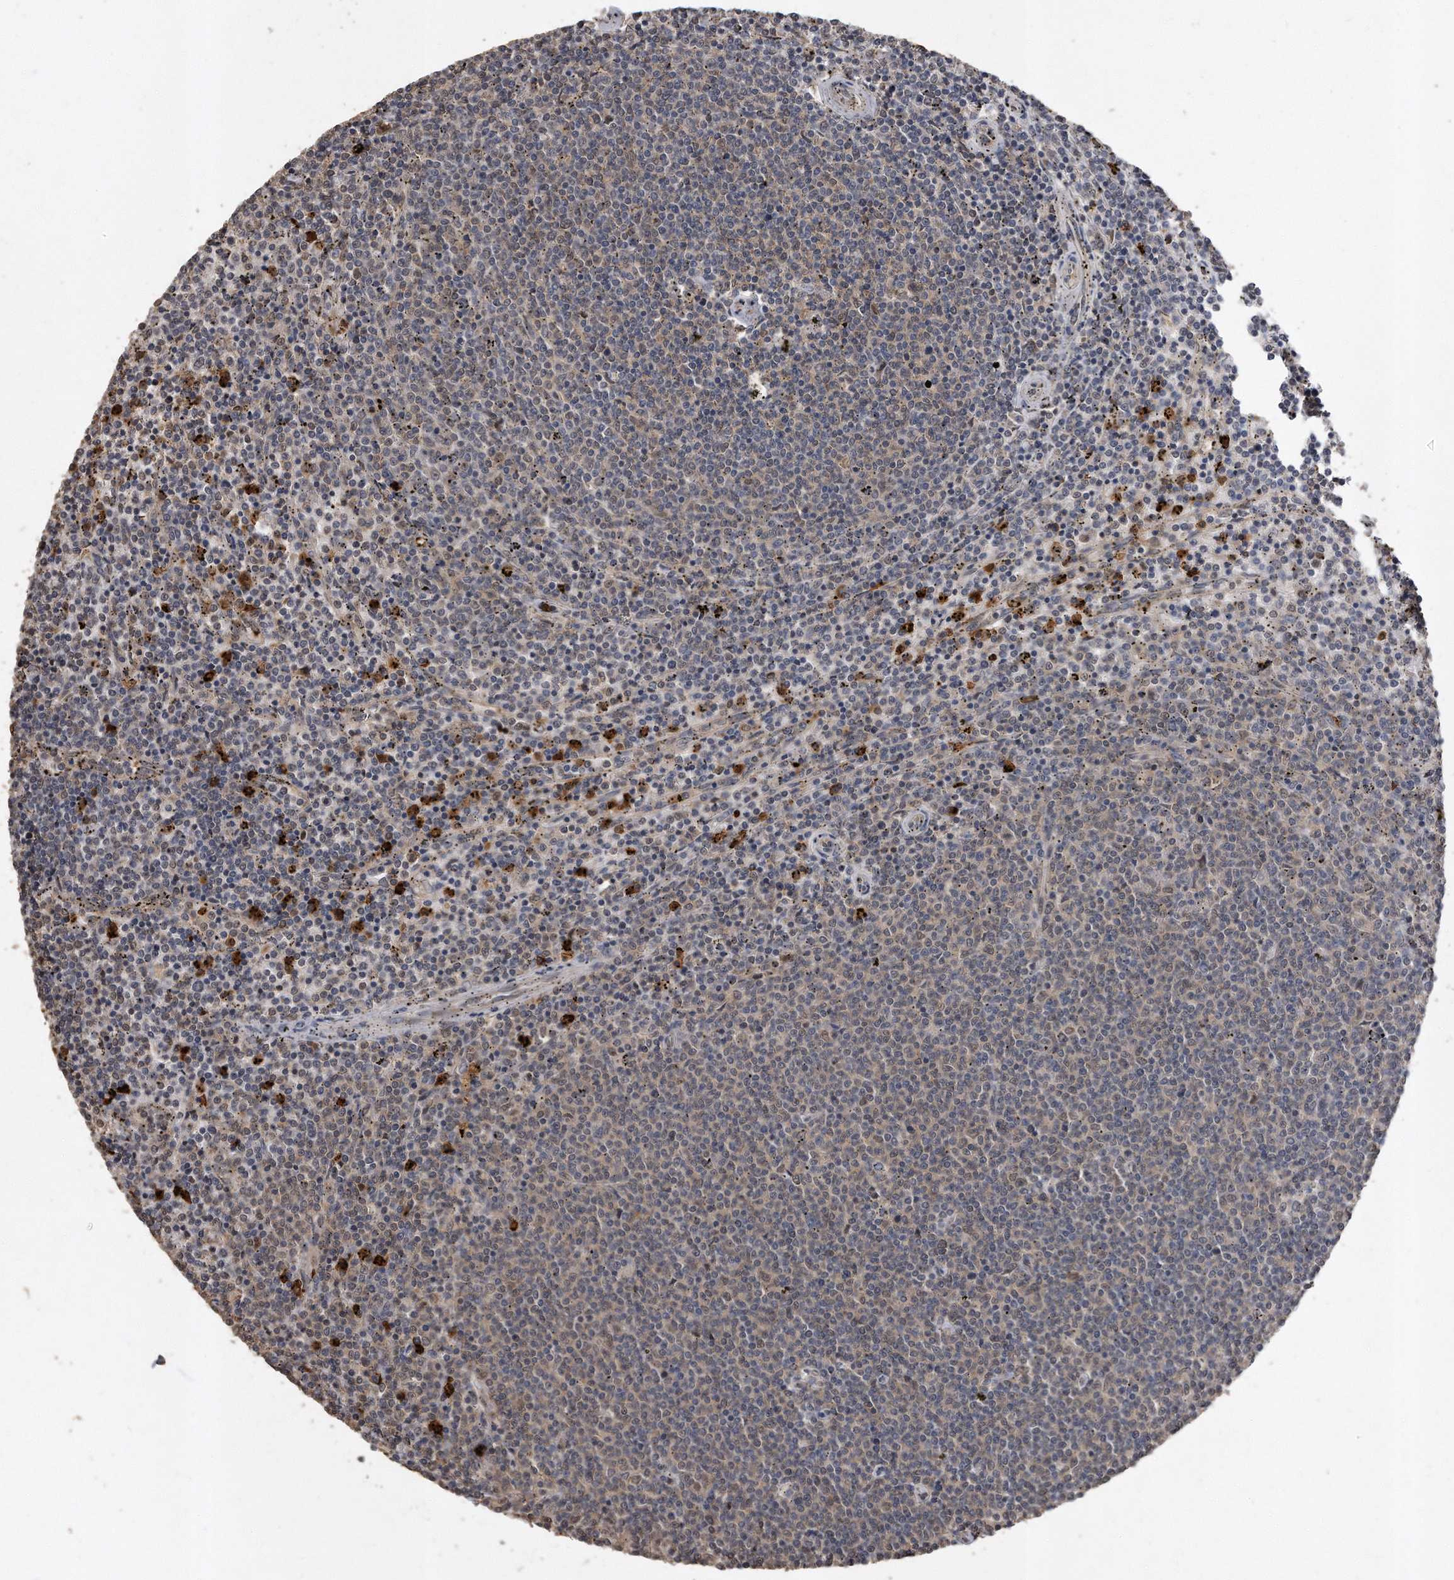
{"staining": {"intensity": "weak", "quantity": "25%-75%", "location": "cytoplasmic/membranous,nuclear"}, "tissue": "lymphoma", "cell_type": "Tumor cells", "image_type": "cancer", "snomed": [{"axis": "morphology", "description": "Malignant lymphoma, non-Hodgkin's type, Low grade"}, {"axis": "topography", "description": "Spleen"}], "caption": "Immunohistochemistry photomicrograph of neoplastic tissue: human low-grade malignant lymphoma, non-Hodgkin's type stained using immunohistochemistry reveals low levels of weak protein expression localized specifically in the cytoplasmic/membranous and nuclear of tumor cells, appearing as a cytoplasmic/membranous and nuclear brown color.", "gene": "PELO", "patient": {"sex": "female", "age": 50}}